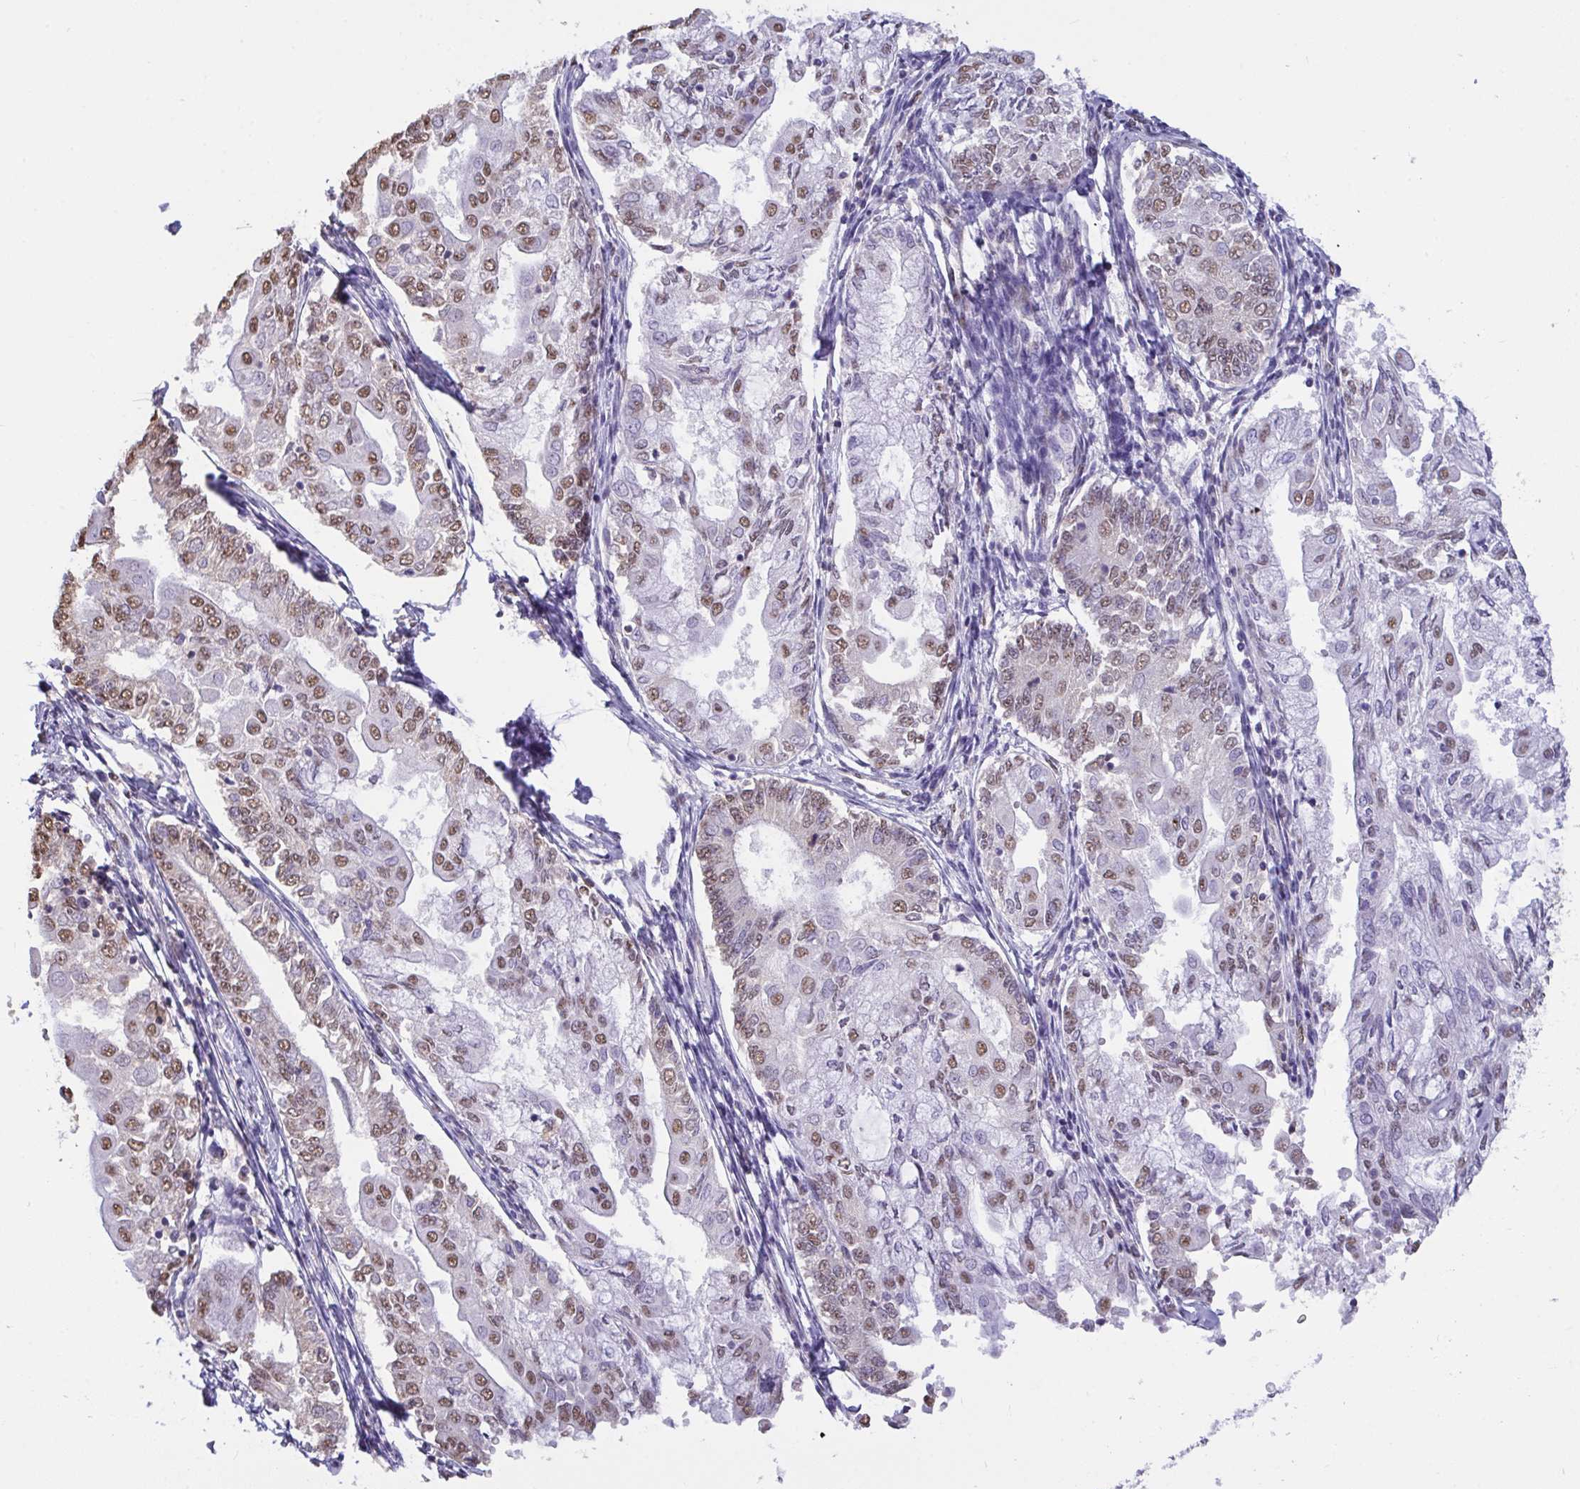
{"staining": {"intensity": "moderate", "quantity": ">75%", "location": "nuclear"}, "tissue": "endometrial cancer", "cell_type": "Tumor cells", "image_type": "cancer", "snomed": [{"axis": "morphology", "description": "Adenocarcinoma, NOS"}, {"axis": "topography", "description": "Endometrium"}], "caption": "The image displays staining of endometrial cancer, revealing moderate nuclear protein expression (brown color) within tumor cells.", "gene": "SEMA6B", "patient": {"sex": "female", "age": 68}}